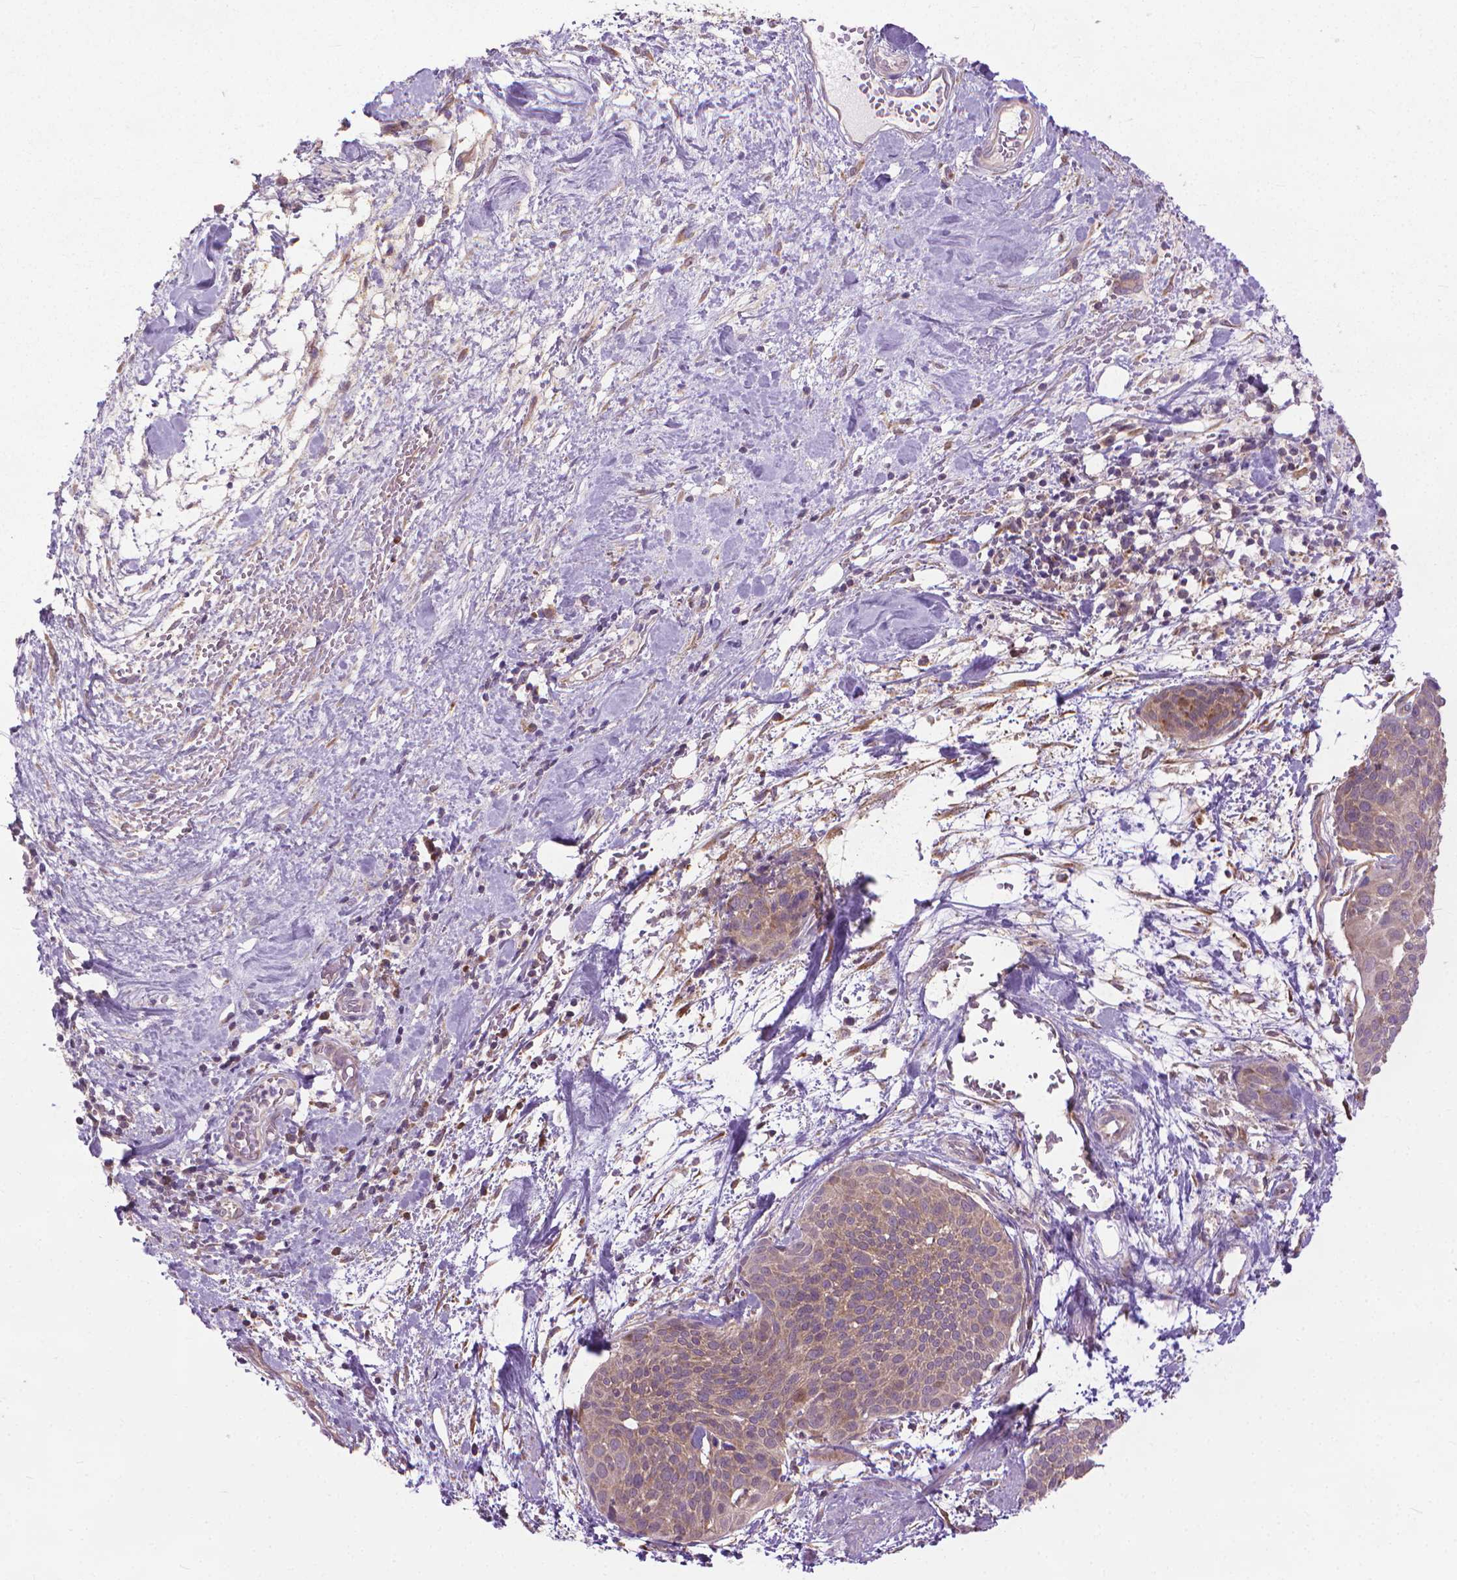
{"staining": {"intensity": "weak", "quantity": "<25%", "location": "cytoplasmic/membranous"}, "tissue": "cervical cancer", "cell_type": "Tumor cells", "image_type": "cancer", "snomed": [{"axis": "morphology", "description": "Squamous cell carcinoma, NOS"}, {"axis": "topography", "description": "Cervix"}], "caption": "Squamous cell carcinoma (cervical) was stained to show a protein in brown. There is no significant expression in tumor cells. The staining was performed using DAB (3,3'-diaminobenzidine) to visualize the protein expression in brown, while the nuclei were stained in blue with hematoxylin (Magnification: 20x).", "gene": "NUDT1", "patient": {"sex": "female", "age": 39}}